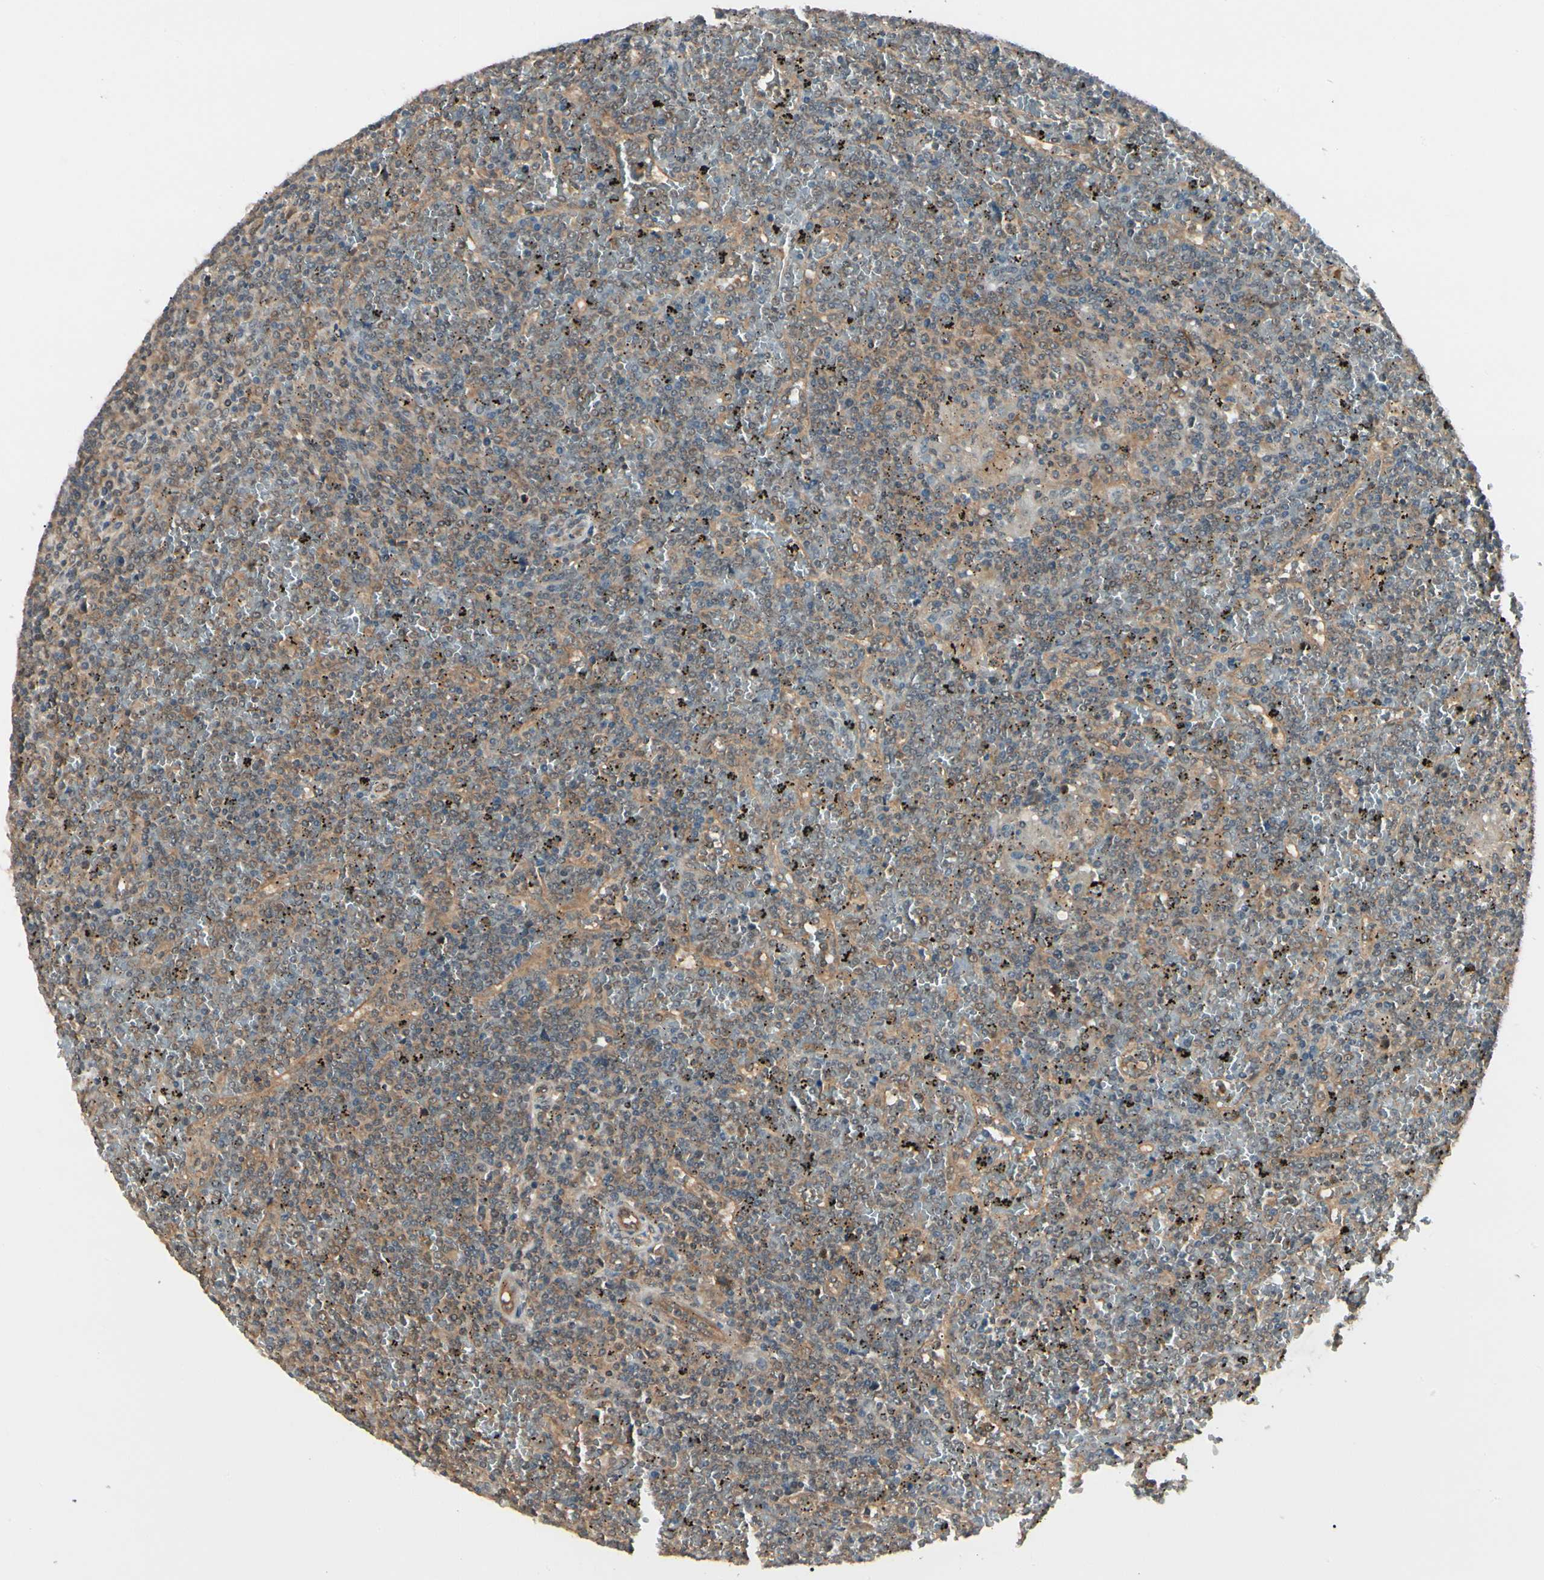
{"staining": {"intensity": "moderate", "quantity": "25%-75%", "location": "cytoplasmic/membranous"}, "tissue": "lymphoma", "cell_type": "Tumor cells", "image_type": "cancer", "snomed": [{"axis": "morphology", "description": "Malignant lymphoma, non-Hodgkin's type, Low grade"}, {"axis": "topography", "description": "Spleen"}], "caption": "Moderate cytoplasmic/membranous expression for a protein is identified in about 25%-75% of tumor cells of lymphoma using immunohistochemistry.", "gene": "RNF14", "patient": {"sex": "female", "age": 19}}